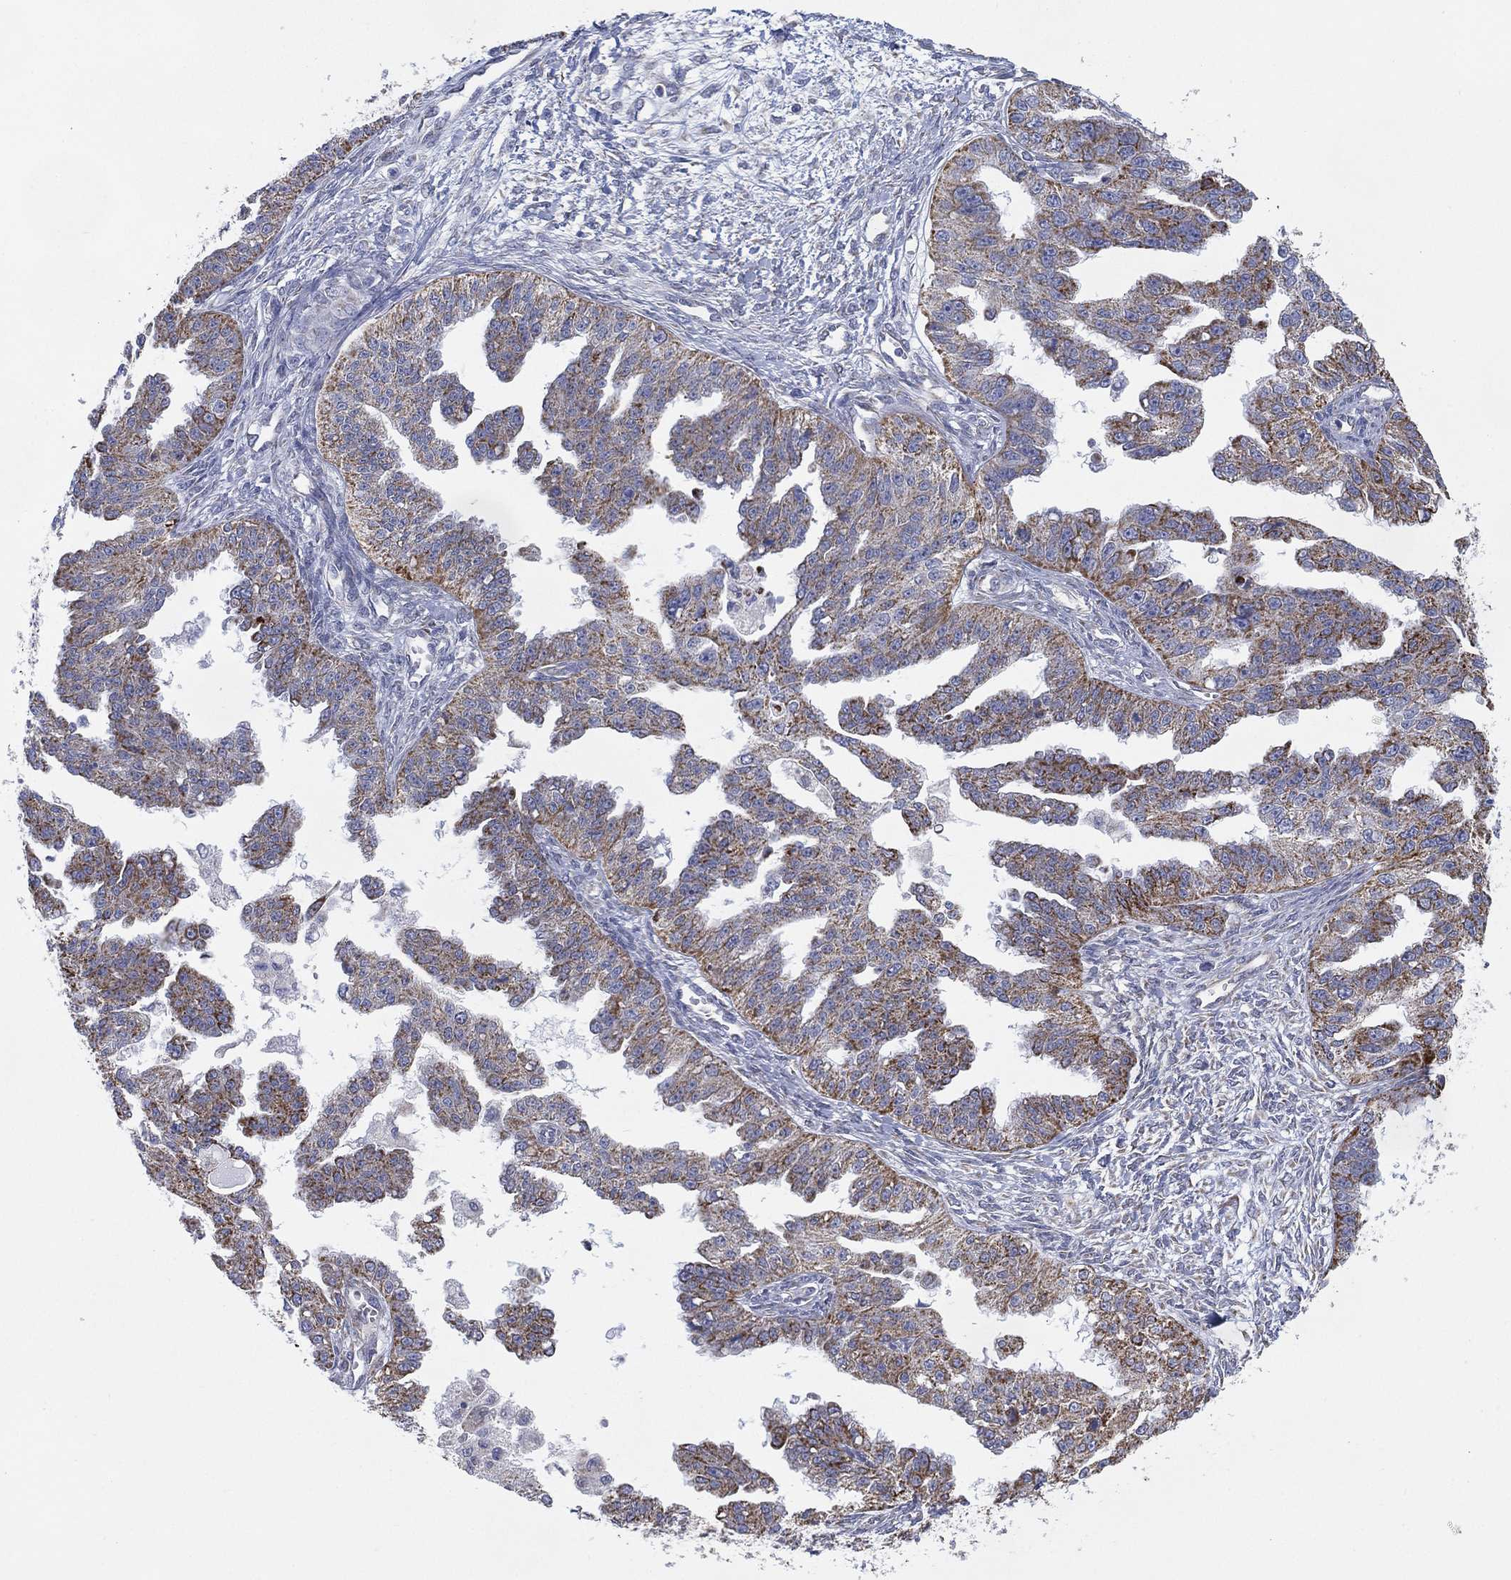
{"staining": {"intensity": "strong", "quantity": "<25%", "location": "cytoplasmic/membranous"}, "tissue": "ovarian cancer", "cell_type": "Tumor cells", "image_type": "cancer", "snomed": [{"axis": "morphology", "description": "Cystadenocarcinoma, serous, NOS"}, {"axis": "topography", "description": "Ovary"}], "caption": "Brown immunohistochemical staining in human ovarian cancer exhibits strong cytoplasmic/membranous expression in approximately <25% of tumor cells. Nuclei are stained in blue.", "gene": "INA", "patient": {"sex": "female", "age": 58}}